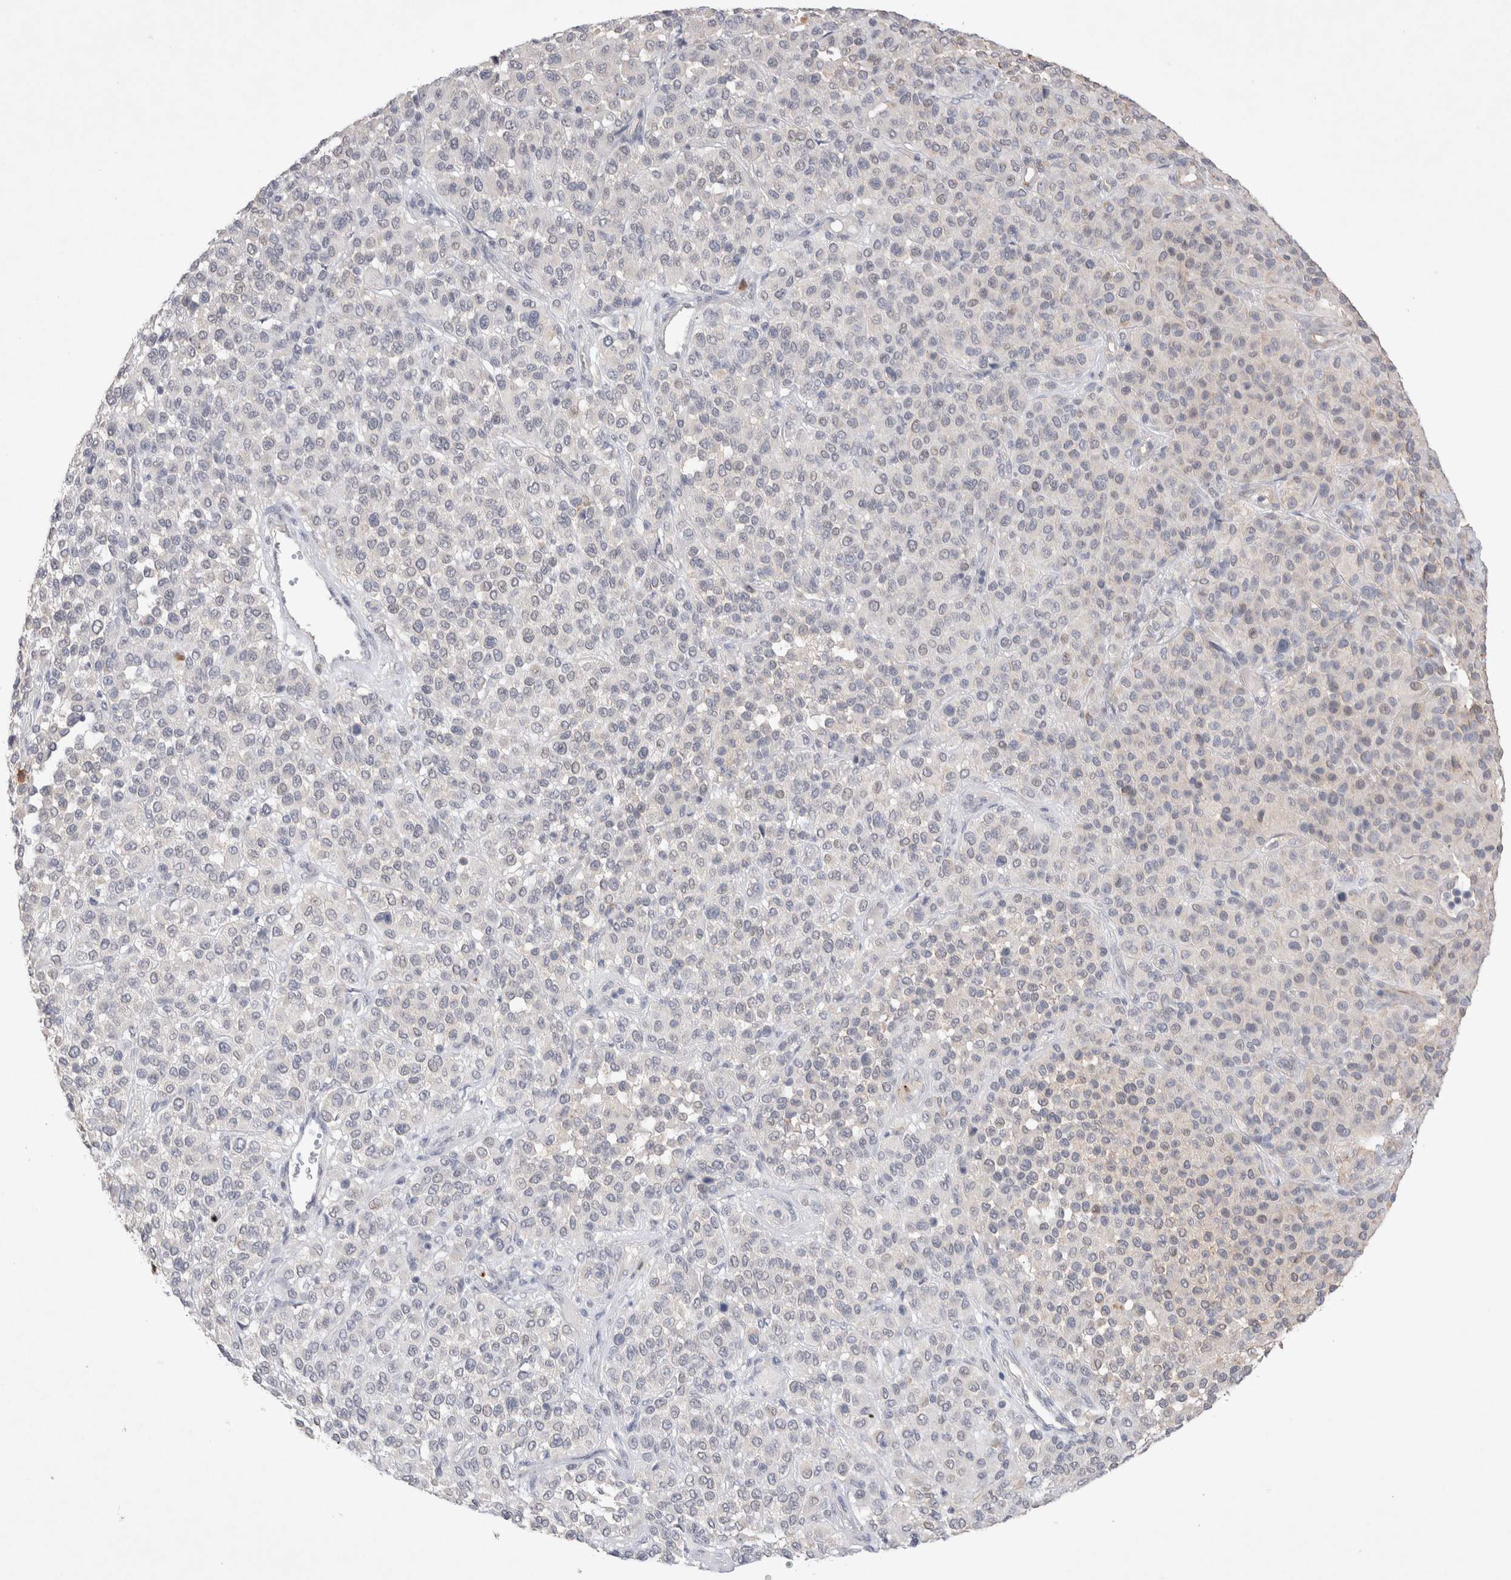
{"staining": {"intensity": "negative", "quantity": "none", "location": "none"}, "tissue": "melanoma", "cell_type": "Tumor cells", "image_type": "cancer", "snomed": [{"axis": "morphology", "description": "Malignant melanoma, Metastatic site"}, {"axis": "topography", "description": "Pancreas"}], "caption": "IHC of malignant melanoma (metastatic site) reveals no staining in tumor cells.", "gene": "FFAR2", "patient": {"sex": "female", "age": 30}}